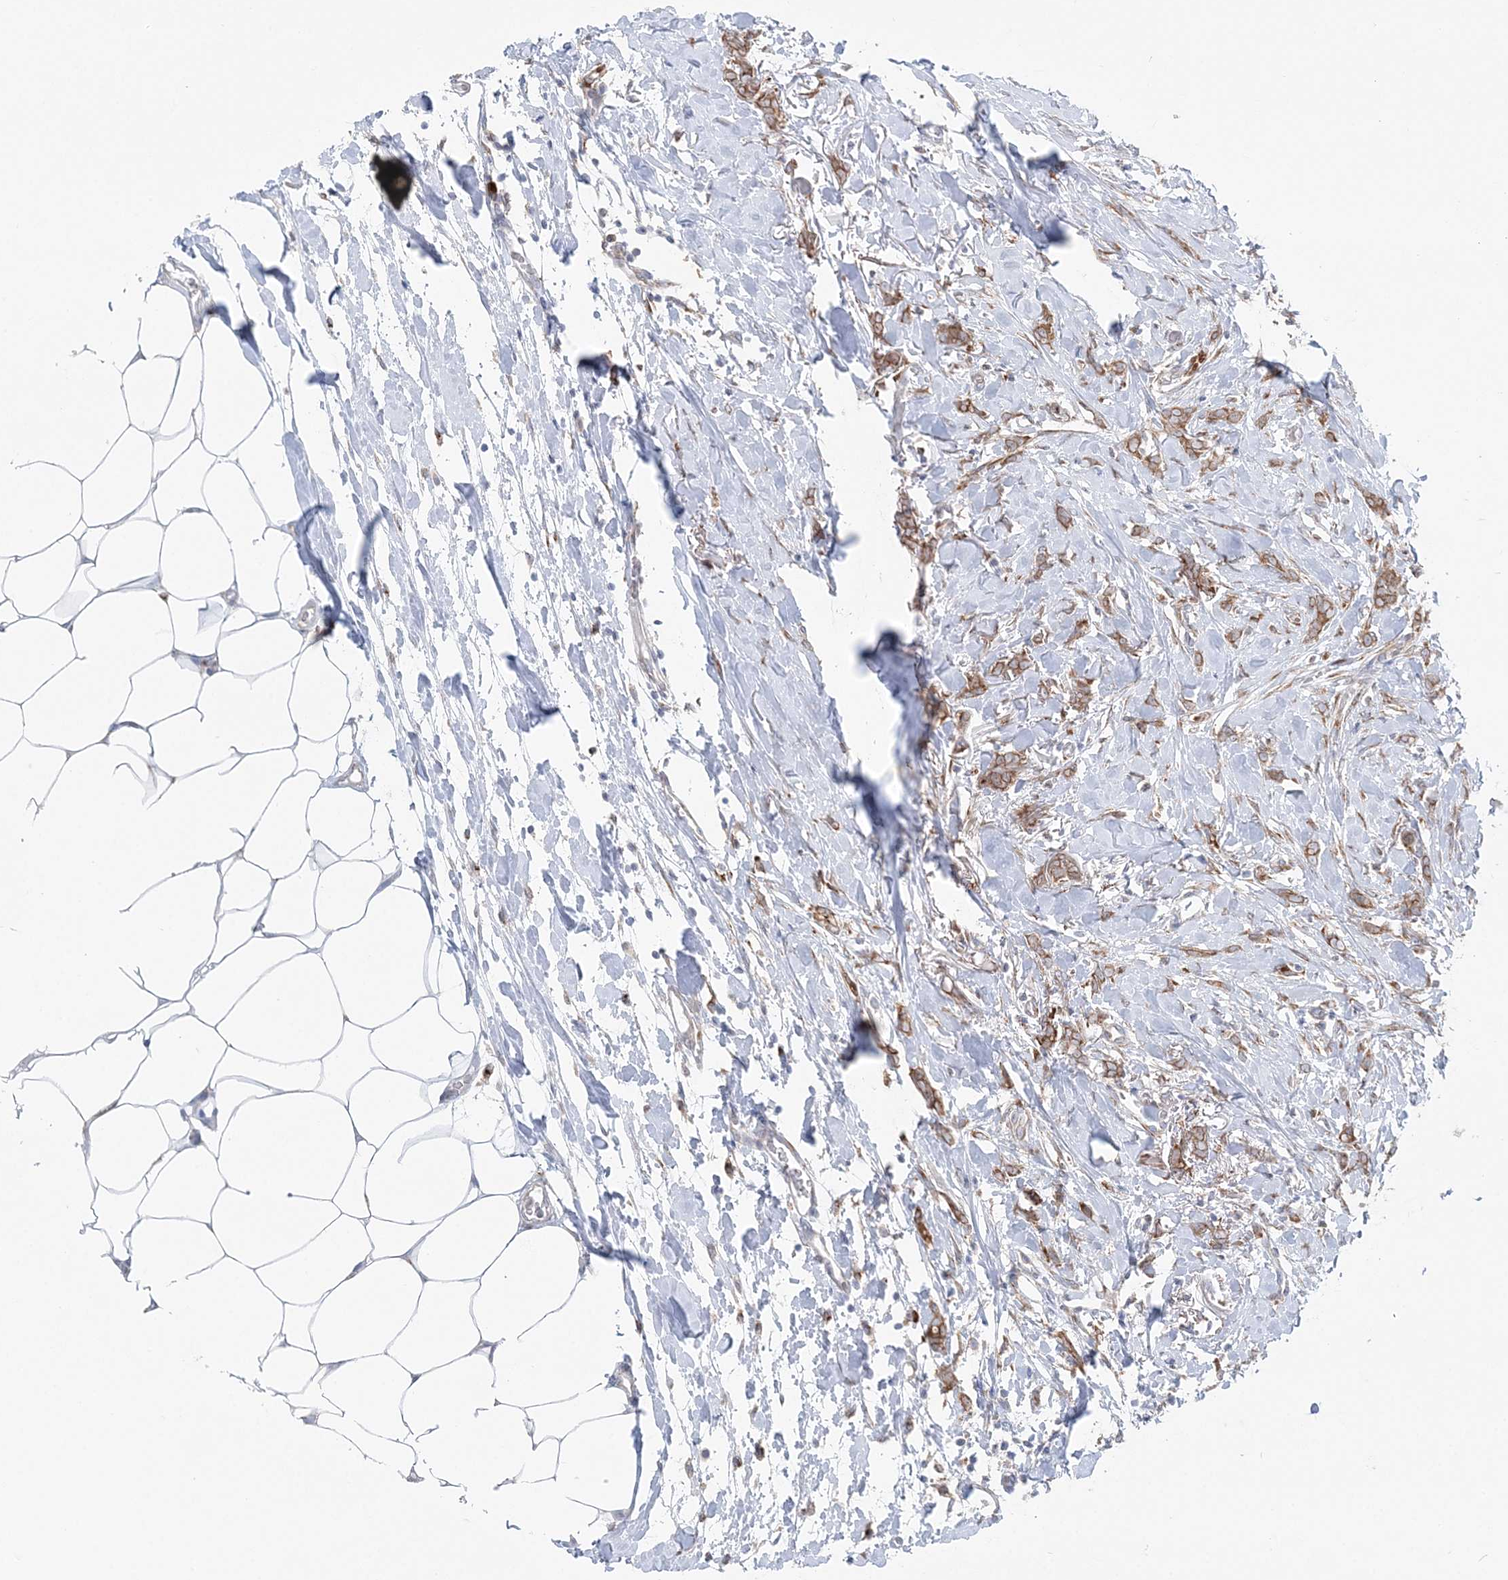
{"staining": {"intensity": "moderate", "quantity": ">75%", "location": "cytoplasmic/membranous"}, "tissue": "breast cancer", "cell_type": "Tumor cells", "image_type": "cancer", "snomed": [{"axis": "morphology", "description": "Lobular carcinoma, in situ"}, {"axis": "morphology", "description": "Lobular carcinoma"}, {"axis": "topography", "description": "Breast"}], "caption": "A brown stain labels moderate cytoplasmic/membranous positivity of a protein in human breast lobular carcinoma in situ tumor cells.", "gene": "TMED10", "patient": {"sex": "female", "age": 41}}